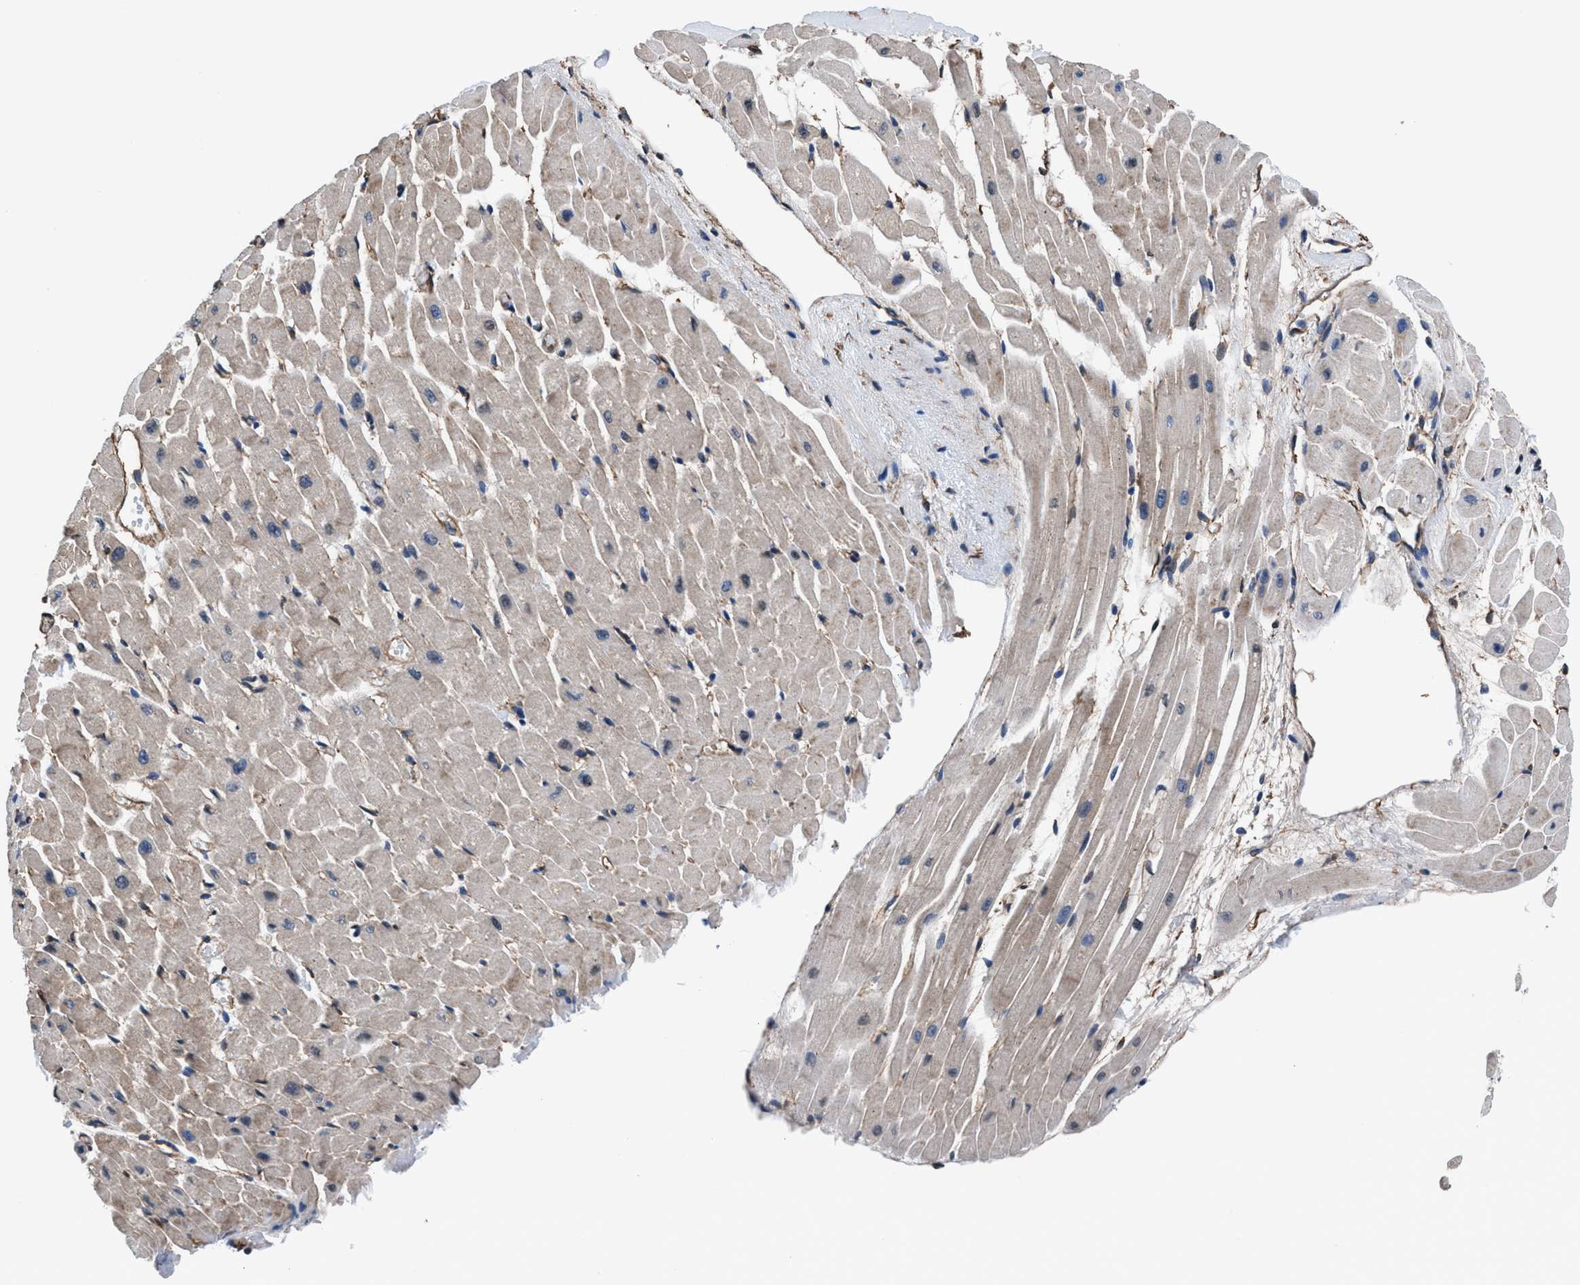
{"staining": {"intensity": "moderate", "quantity": "25%-75%", "location": "cytoplasmic/membranous"}, "tissue": "heart muscle", "cell_type": "Cardiomyocytes", "image_type": "normal", "snomed": [{"axis": "morphology", "description": "Normal tissue, NOS"}, {"axis": "topography", "description": "Heart"}], "caption": "Heart muscle stained with immunohistochemistry (IHC) demonstrates moderate cytoplasmic/membranous staining in approximately 25%-75% of cardiomyocytes.", "gene": "NKTR", "patient": {"sex": "male", "age": 45}}